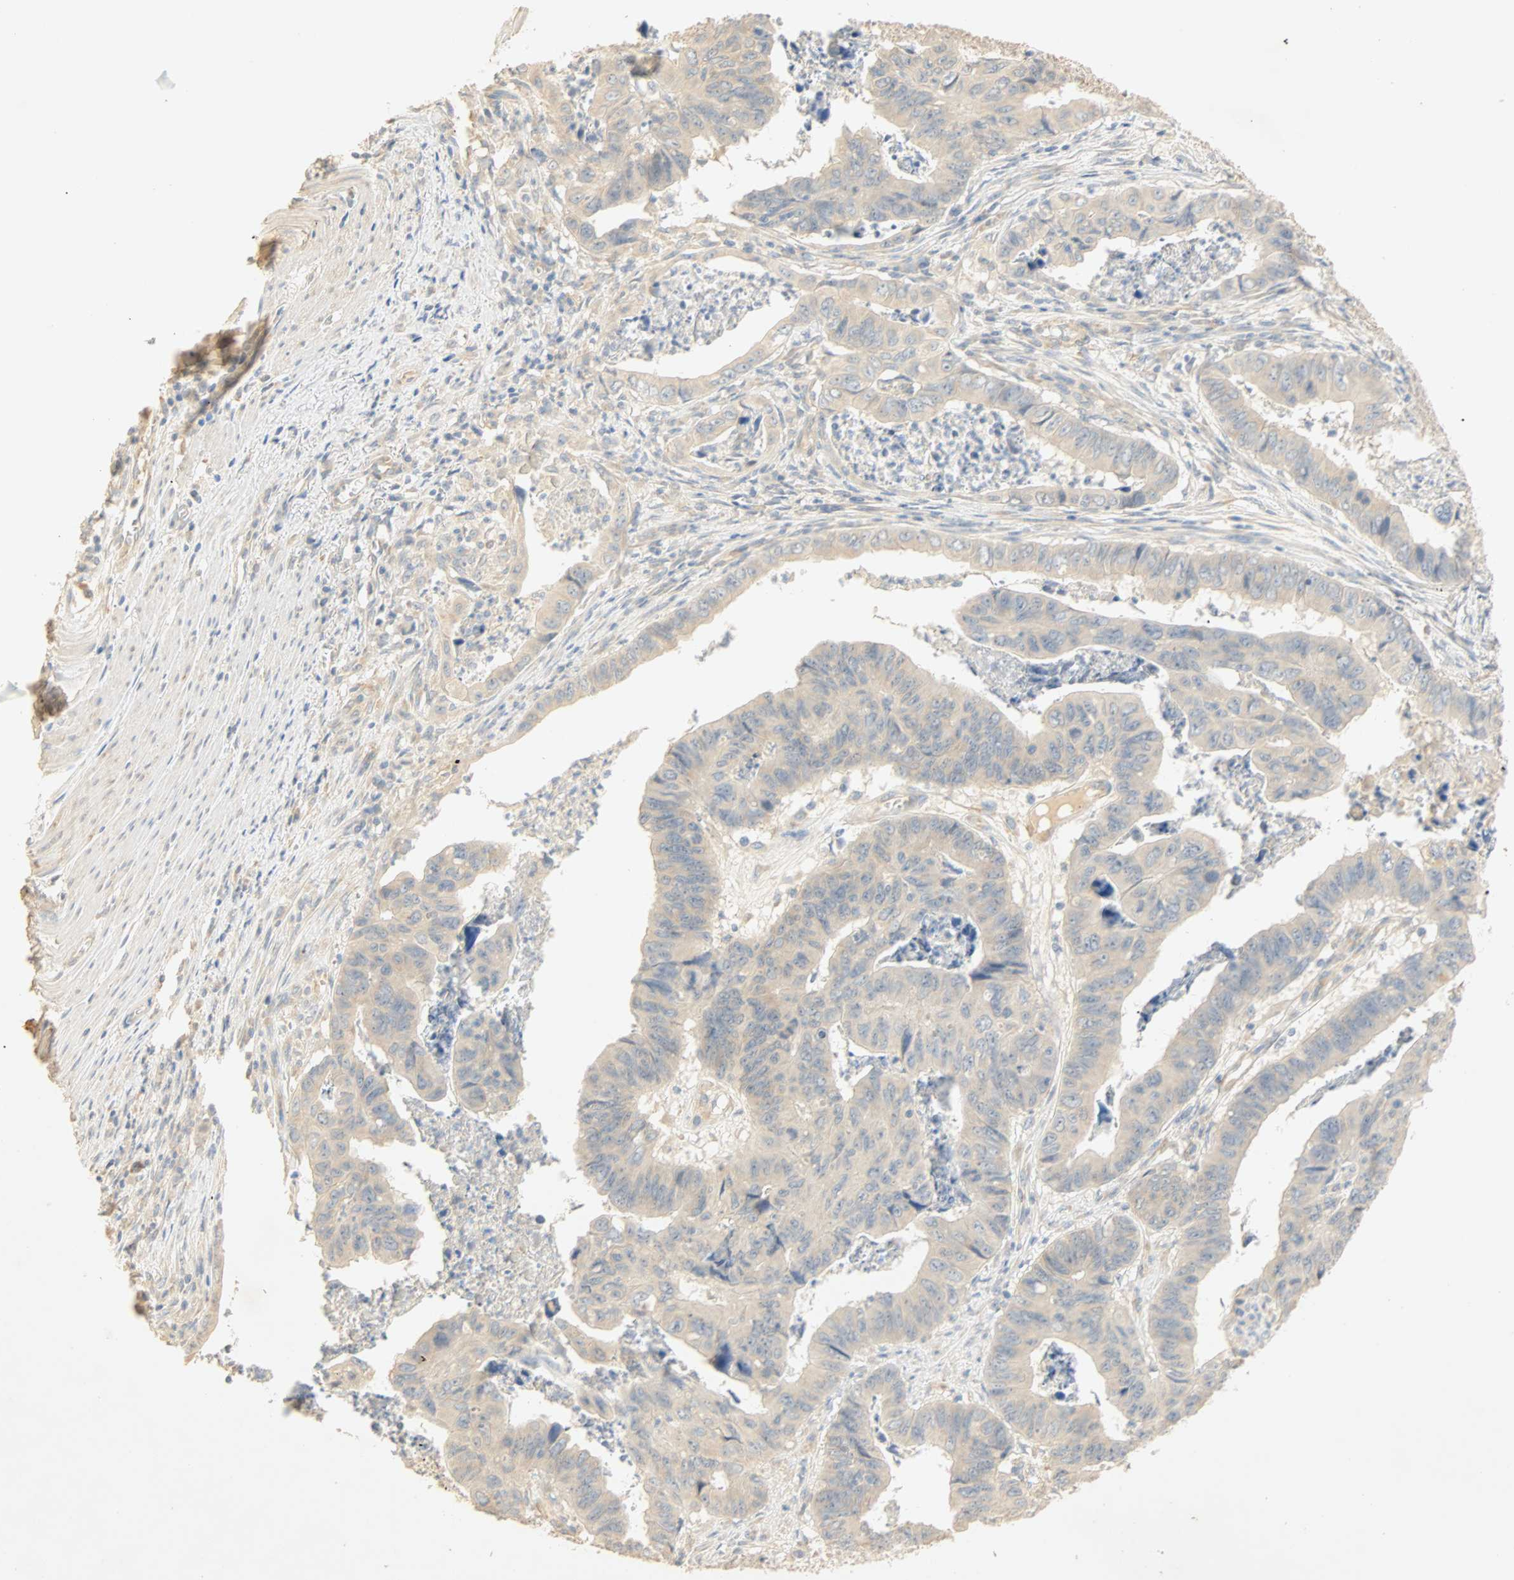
{"staining": {"intensity": "weak", "quantity": "<25%", "location": "cytoplasmic/membranous"}, "tissue": "stomach cancer", "cell_type": "Tumor cells", "image_type": "cancer", "snomed": [{"axis": "morphology", "description": "Adenocarcinoma, NOS"}, {"axis": "topography", "description": "Stomach, lower"}], "caption": "Tumor cells show no significant expression in stomach cancer (adenocarcinoma).", "gene": "SELENBP1", "patient": {"sex": "male", "age": 77}}